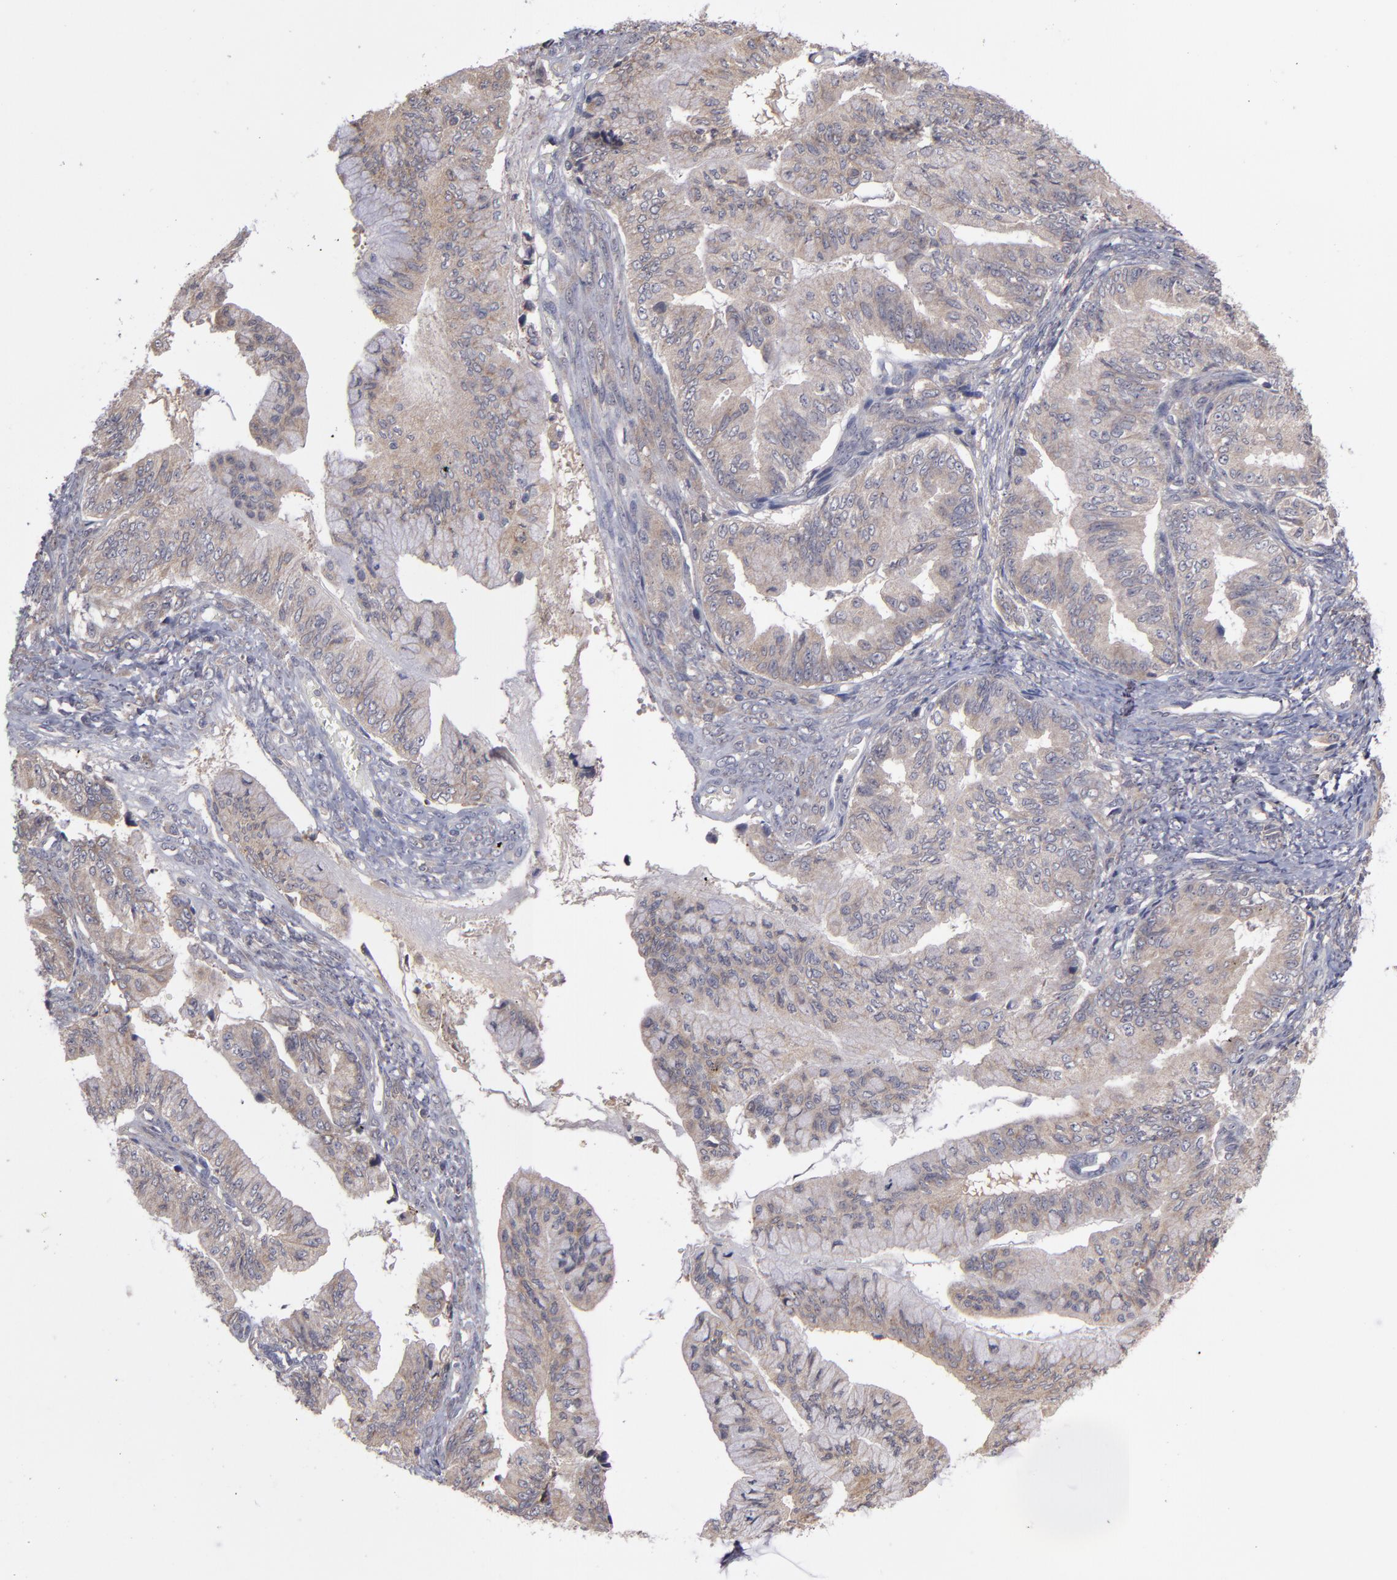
{"staining": {"intensity": "weak", "quantity": ">75%", "location": "cytoplasmic/membranous"}, "tissue": "ovarian cancer", "cell_type": "Tumor cells", "image_type": "cancer", "snomed": [{"axis": "morphology", "description": "Cystadenocarcinoma, mucinous, NOS"}, {"axis": "topography", "description": "Ovary"}], "caption": "There is low levels of weak cytoplasmic/membranous expression in tumor cells of ovarian cancer (mucinous cystadenocarcinoma), as demonstrated by immunohistochemical staining (brown color).", "gene": "MMP11", "patient": {"sex": "female", "age": 36}}